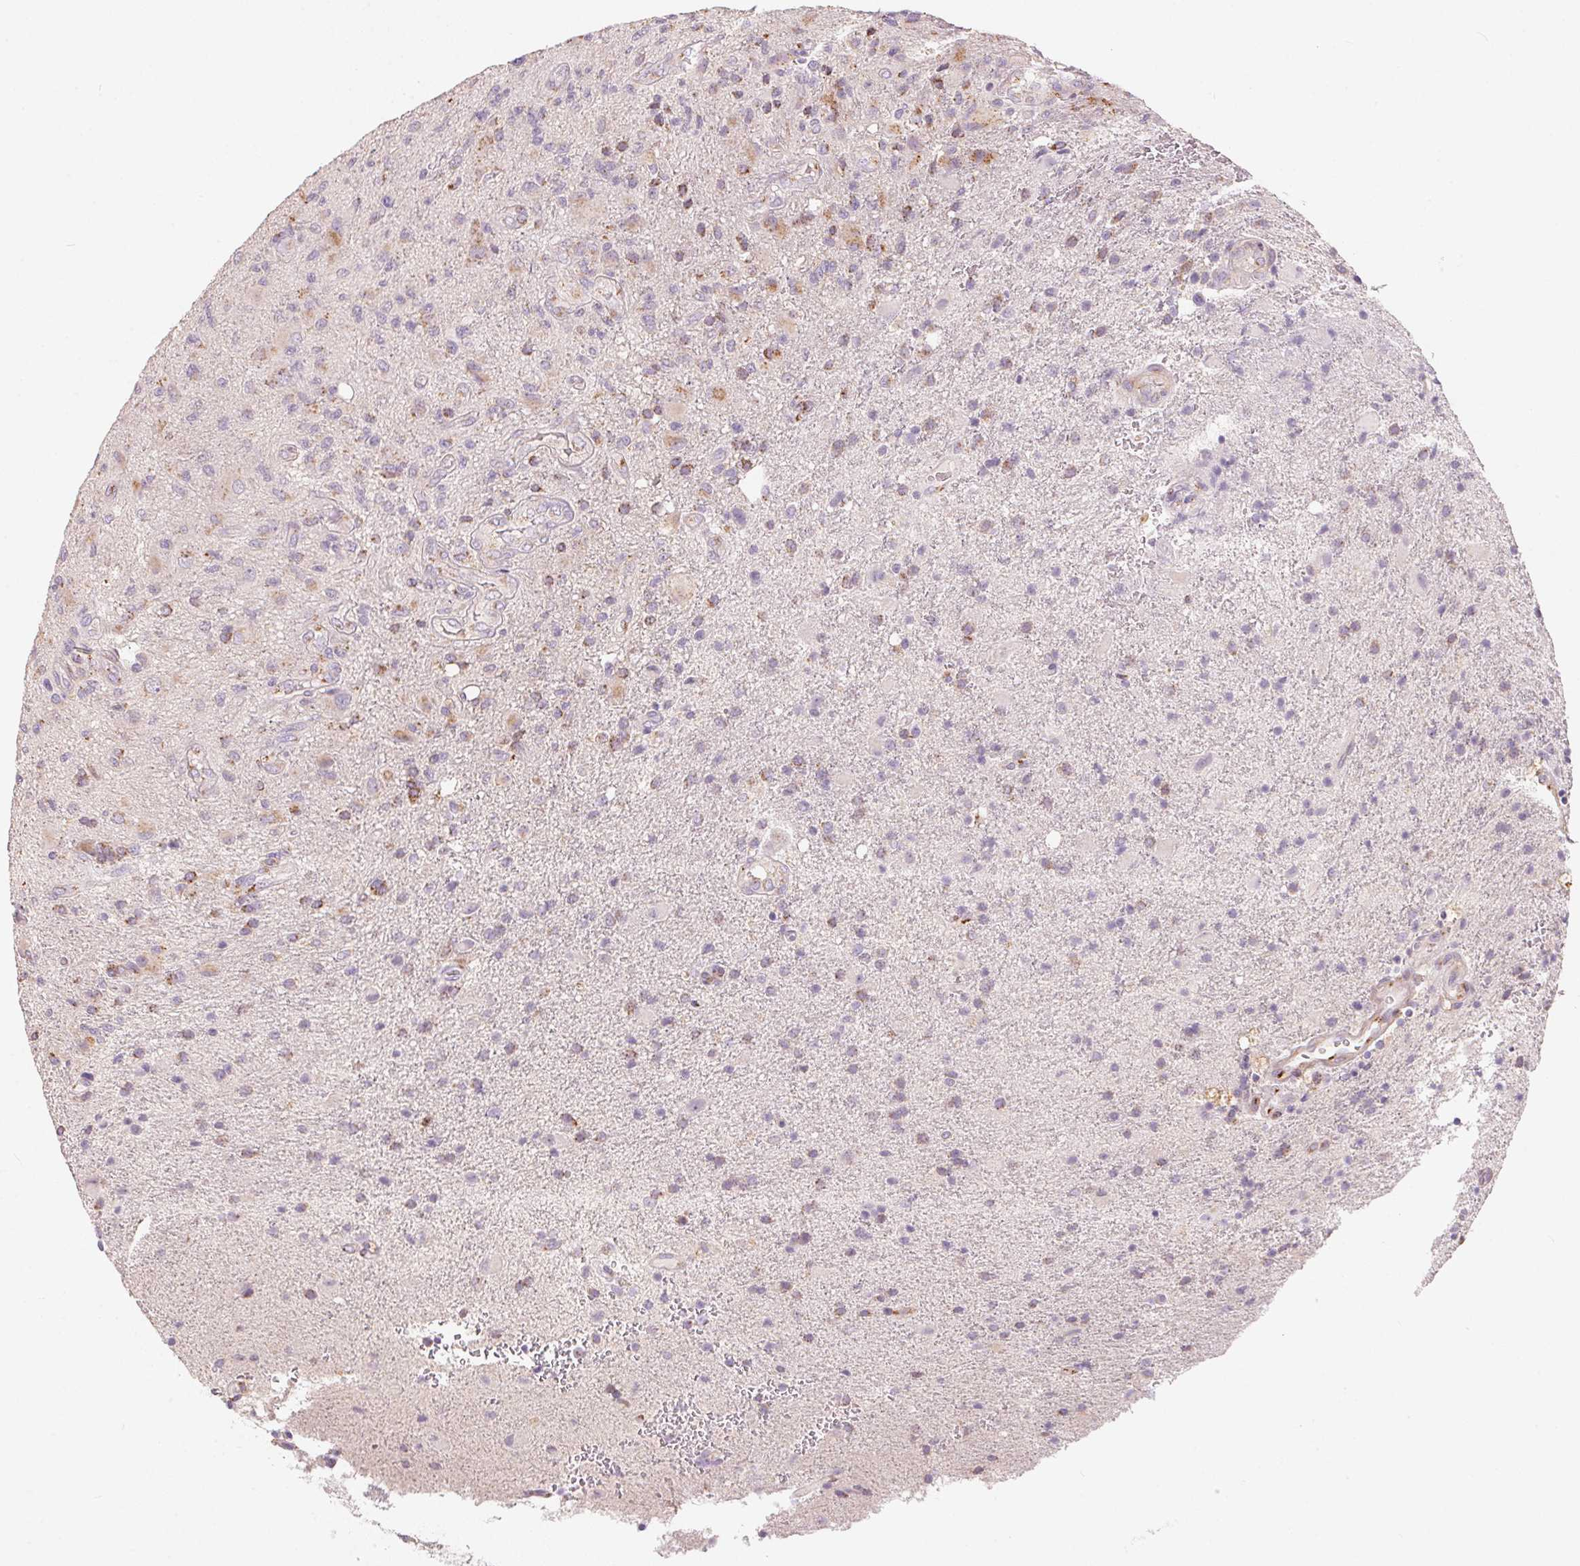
{"staining": {"intensity": "weak", "quantity": "<25%", "location": "cytoplasmic/membranous"}, "tissue": "glioma", "cell_type": "Tumor cells", "image_type": "cancer", "snomed": [{"axis": "morphology", "description": "Glioma, malignant, High grade"}, {"axis": "topography", "description": "Brain"}], "caption": "Immunohistochemistry of human malignant glioma (high-grade) demonstrates no positivity in tumor cells.", "gene": "DRAM2", "patient": {"sex": "female", "age": 65}}